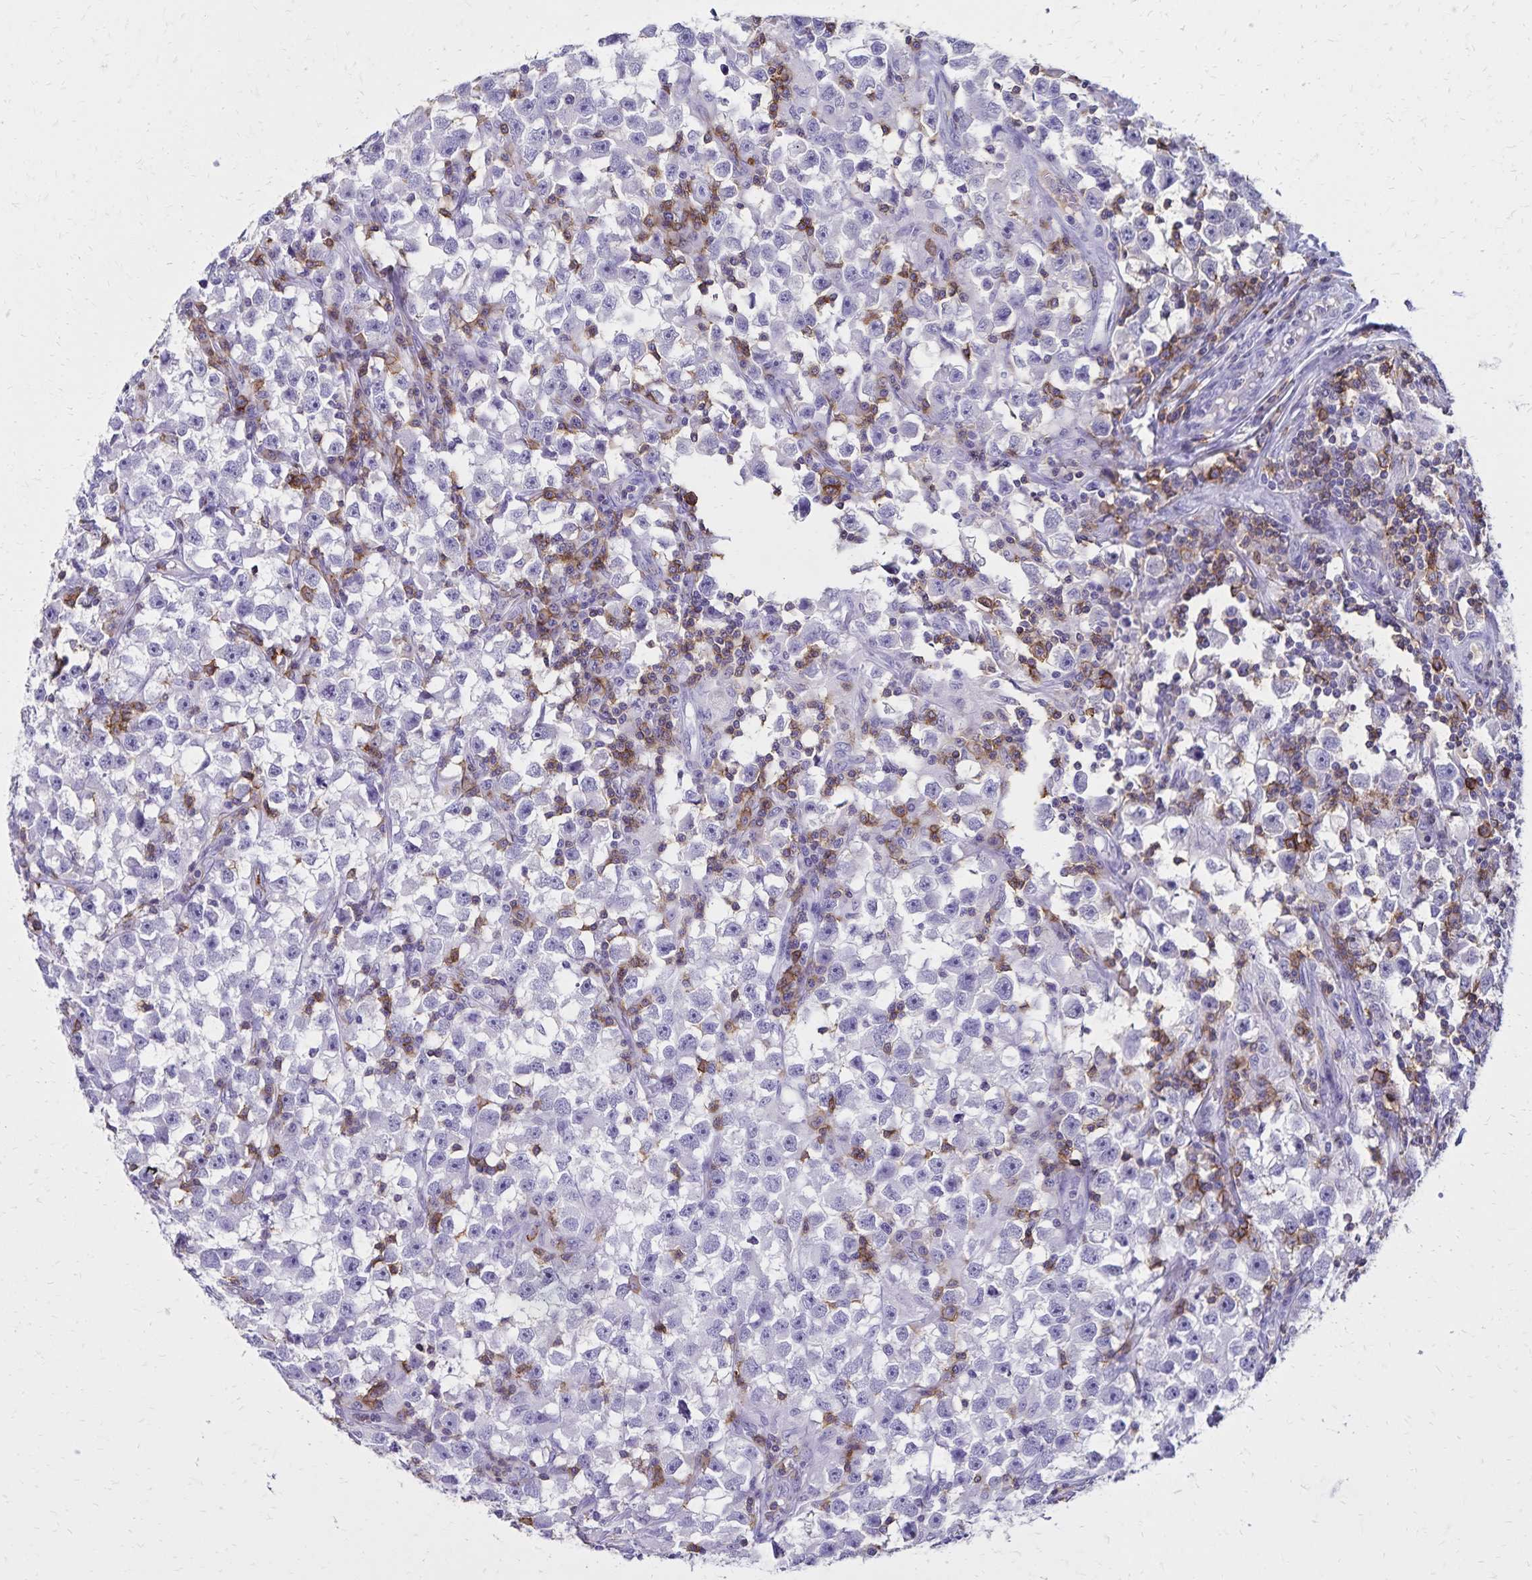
{"staining": {"intensity": "negative", "quantity": "none", "location": "none"}, "tissue": "testis cancer", "cell_type": "Tumor cells", "image_type": "cancer", "snomed": [{"axis": "morphology", "description": "Seminoma, NOS"}, {"axis": "topography", "description": "Testis"}], "caption": "A histopathology image of testis cancer stained for a protein exhibits no brown staining in tumor cells. The staining is performed using DAB brown chromogen with nuclei counter-stained in using hematoxylin.", "gene": "CD27", "patient": {"sex": "male", "age": 33}}